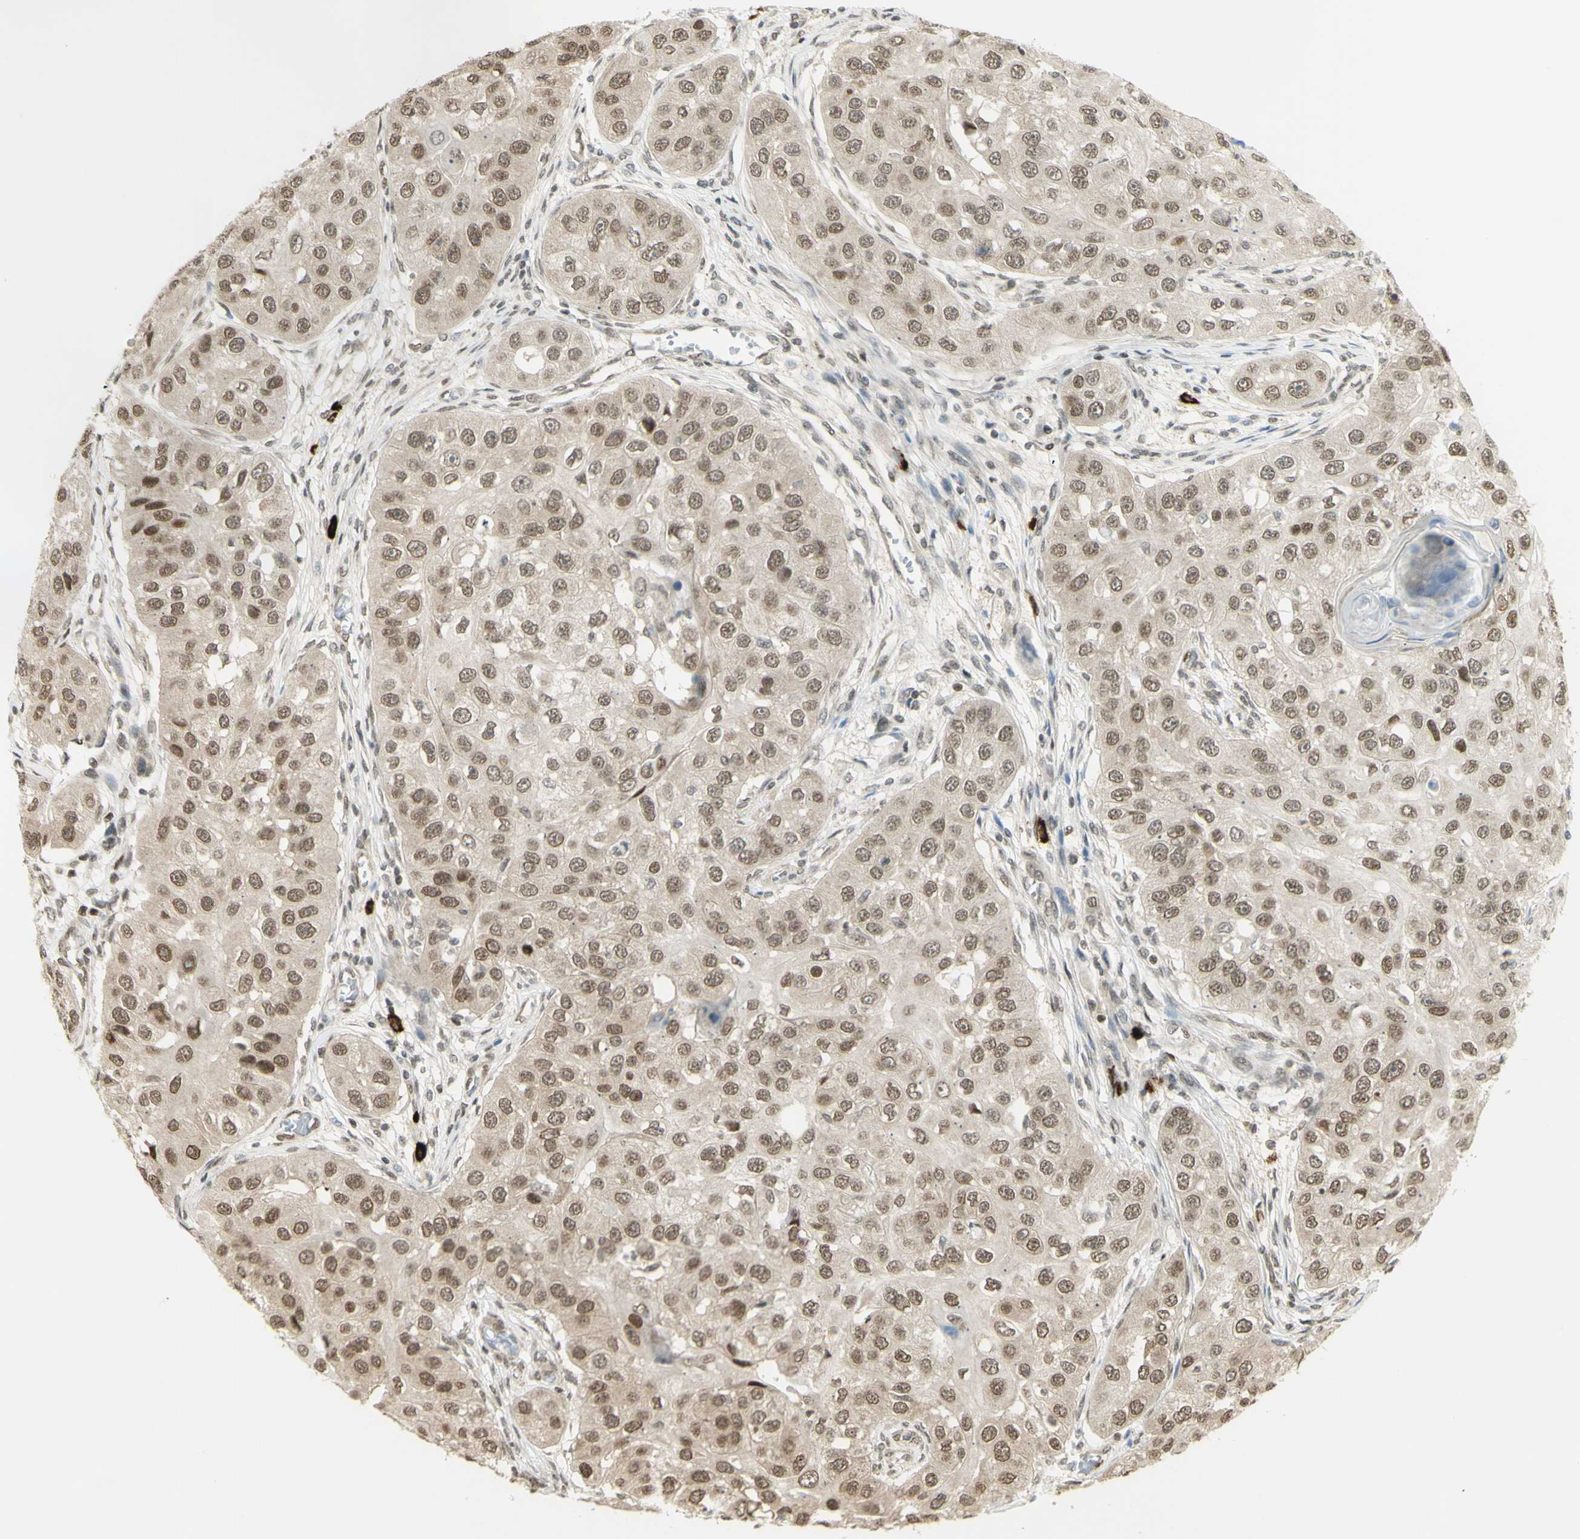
{"staining": {"intensity": "weak", "quantity": ">75%", "location": "nuclear"}, "tissue": "head and neck cancer", "cell_type": "Tumor cells", "image_type": "cancer", "snomed": [{"axis": "morphology", "description": "Normal tissue, NOS"}, {"axis": "morphology", "description": "Squamous cell carcinoma, NOS"}, {"axis": "topography", "description": "Skeletal muscle"}, {"axis": "topography", "description": "Head-Neck"}], "caption": "Brown immunohistochemical staining in human head and neck cancer exhibits weak nuclear expression in about >75% of tumor cells. The staining is performed using DAB (3,3'-diaminobenzidine) brown chromogen to label protein expression. The nuclei are counter-stained blue using hematoxylin.", "gene": "ZMYM6", "patient": {"sex": "male", "age": 51}}